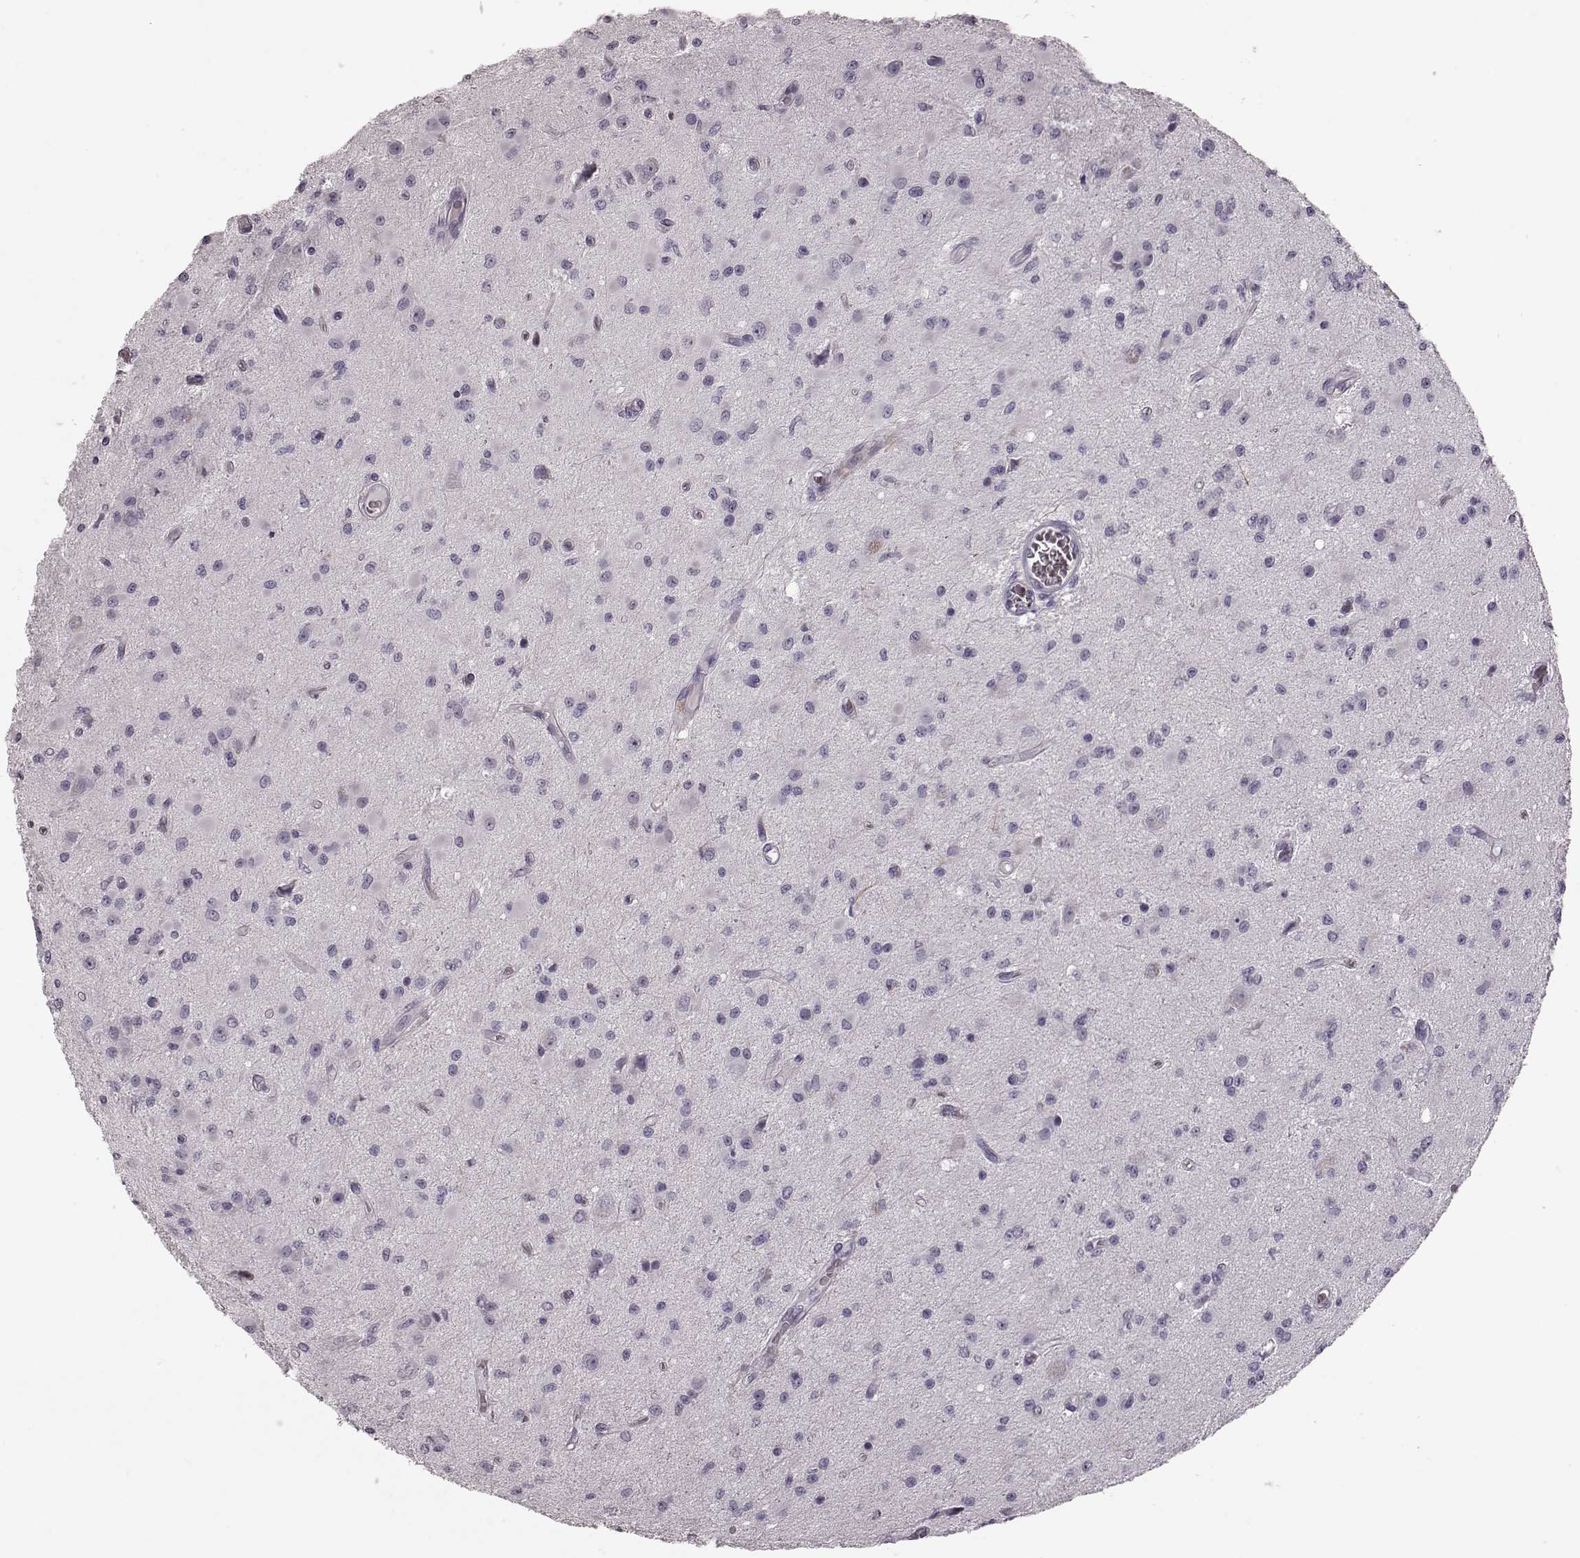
{"staining": {"intensity": "negative", "quantity": "none", "location": "none"}, "tissue": "glioma", "cell_type": "Tumor cells", "image_type": "cancer", "snomed": [{"axis": "morphology", "description": "Glioma, malignant, Low grade"}, {"axis": "topography", "description": "Brain"}], "caption": "A high-resolution micrograph shows immunohistochemistry (IHC) staining of glioma, which shows no significant positivity in tumor cells.", "gene": "ZNF433", "patient": {"sex": "female", "age": 45}}